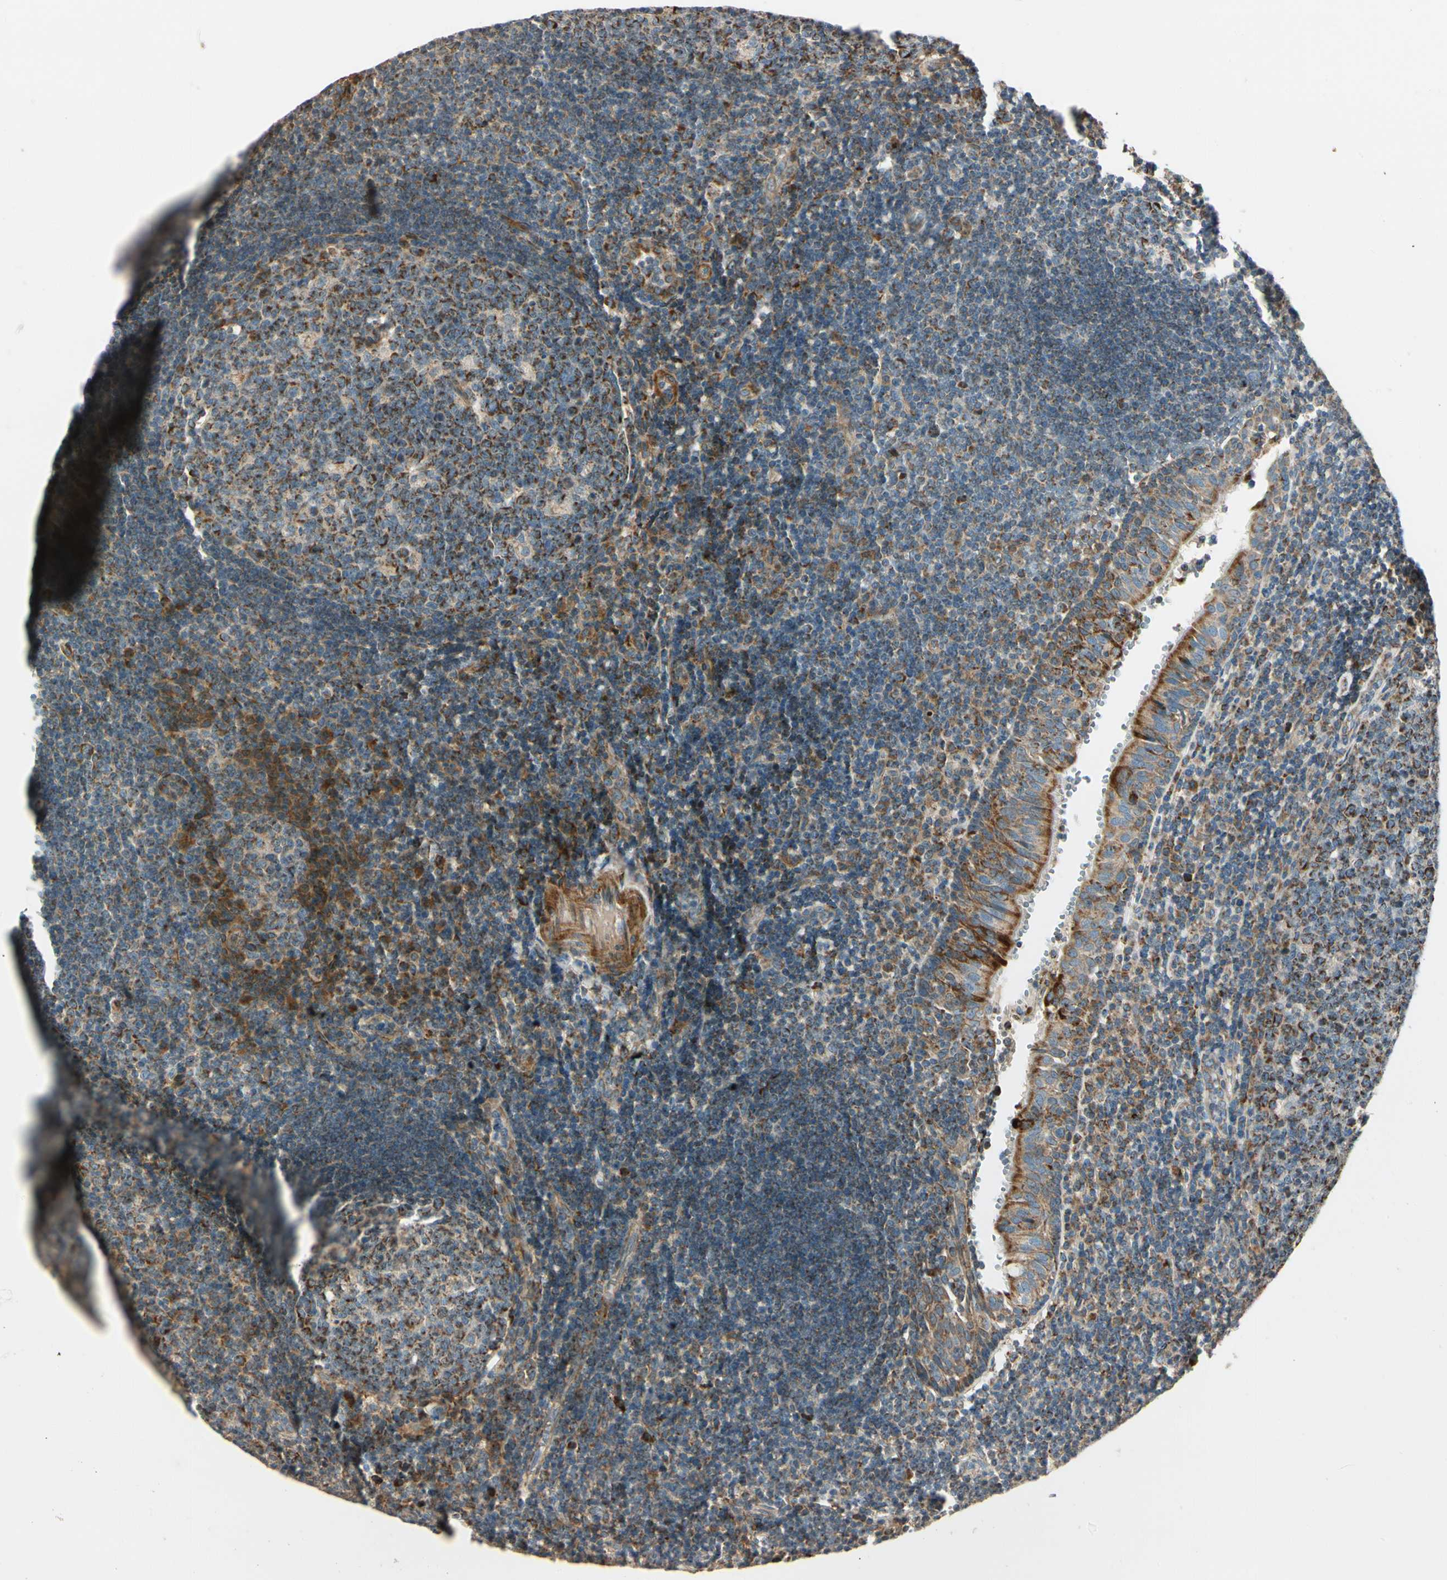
{"staining": {"intensity": "moderate", "quantity": ">75%", "location": "cytoplasmic/membranous"}, "tissue": "tonsil", "cell_type": "Germinal center cells", "image_type": "normal", "snomed": [{"axis": "morphology", "description": "Normal tissue, NOS"}, {"axis": "topography", "description": "Tonsil"}], "caption": "Human tonsil stained with a brown dye displays moderate cytoplasmic/membranous positive staining in approximately >75% of germinal center cells.", "gene": "MRPL9", "patient": {"sex": "female", "age": 40}}